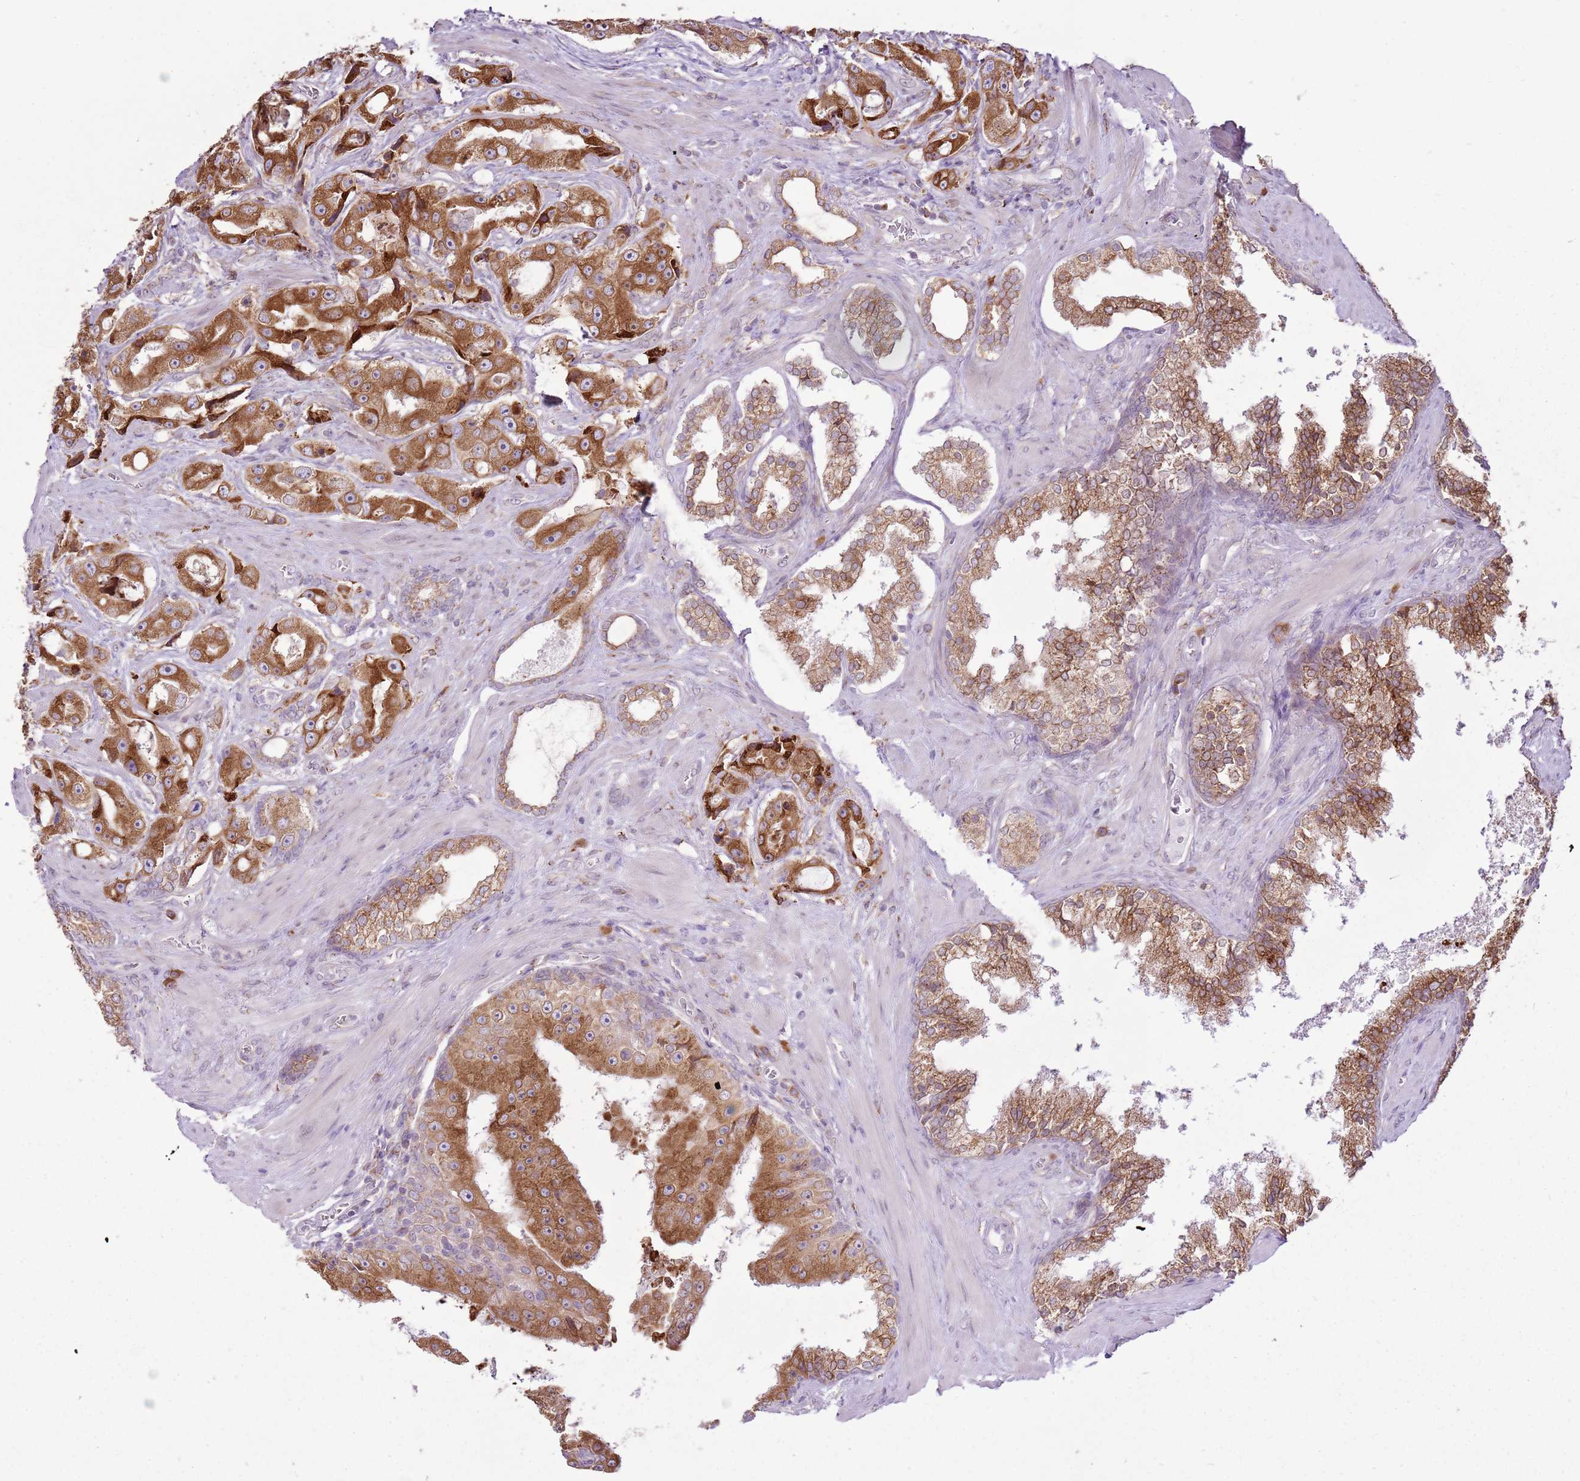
{"staining": {"intensity": "strong", "quantity": ">75%", "location": "cytoplasmic/membranous"}, "tissue": "prostate cancer", "cell_type": "Tumor cells", "image_type": "cancer", "snomed": [{"axis": "morphology", "description": "Adenocarcinoma, High grade"}, {"axis": "topography", "description": "Prostate"}], "caption": "Protein staining by immunohistochemistry (IHC) exhibits strong cytoplasmic/membranous staining in approximately >75% of tumor cells in prostate high-grade adenocarcinoma.", "gene": "TMED10", "patient": {"sex": "male", "age": 73}}